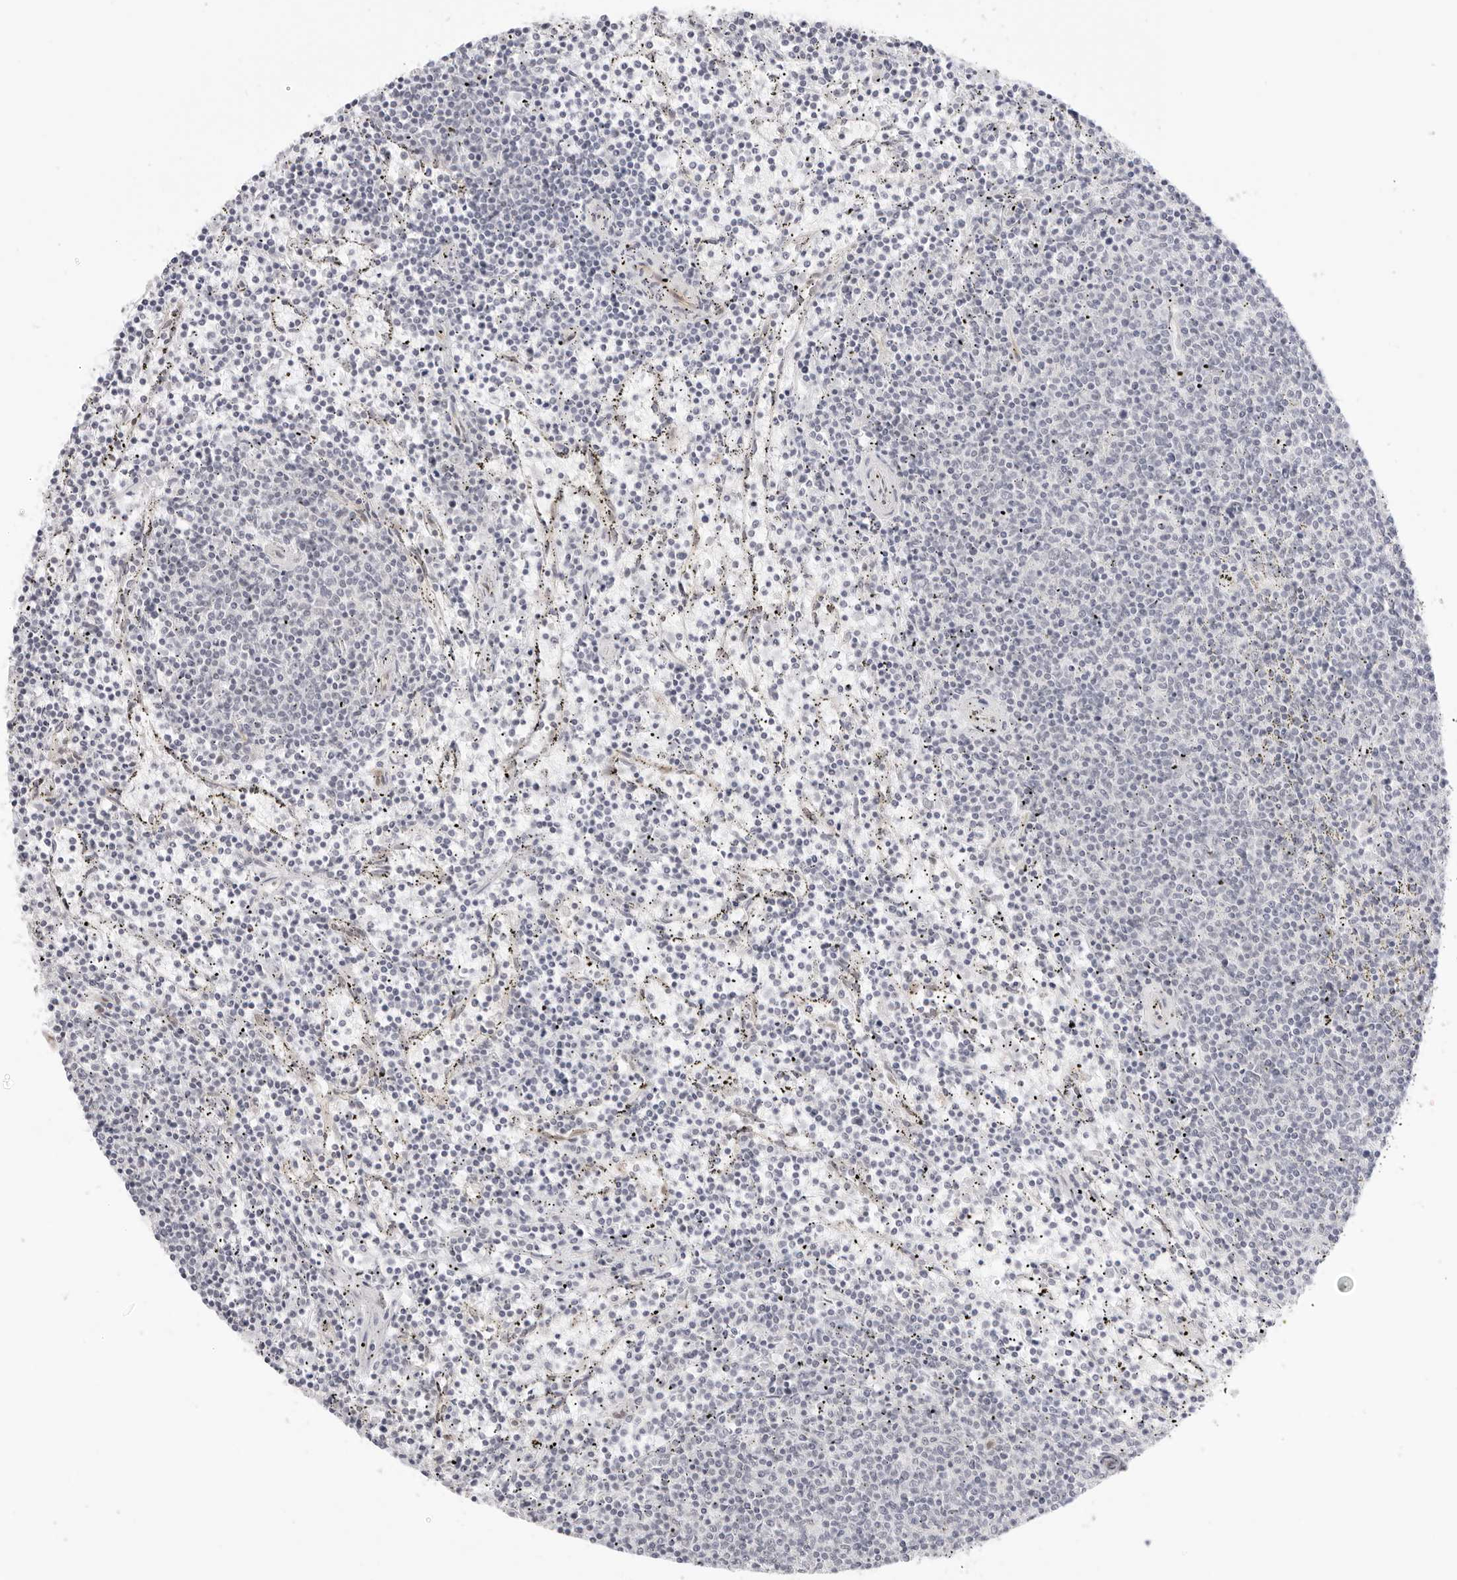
{"staining": {"intensity": "negative", "quantity": "none", "location": "none"}, "tissue": "lymphoma", "cell_type": "Tumor cells", "image_type": "cancer", "snomed": [{"axis": "morphology", "description": "Malignant lymphoma, non-Hodgkin's type, Low grade"}, {"axis": "topography", "description": "Spleen"}], "caption": "Immunohistochemical staining of lymphoma displays no significant staining in tumor cells.", "gene": "MED18", "patient": {"sex": "female", "age": 50}}